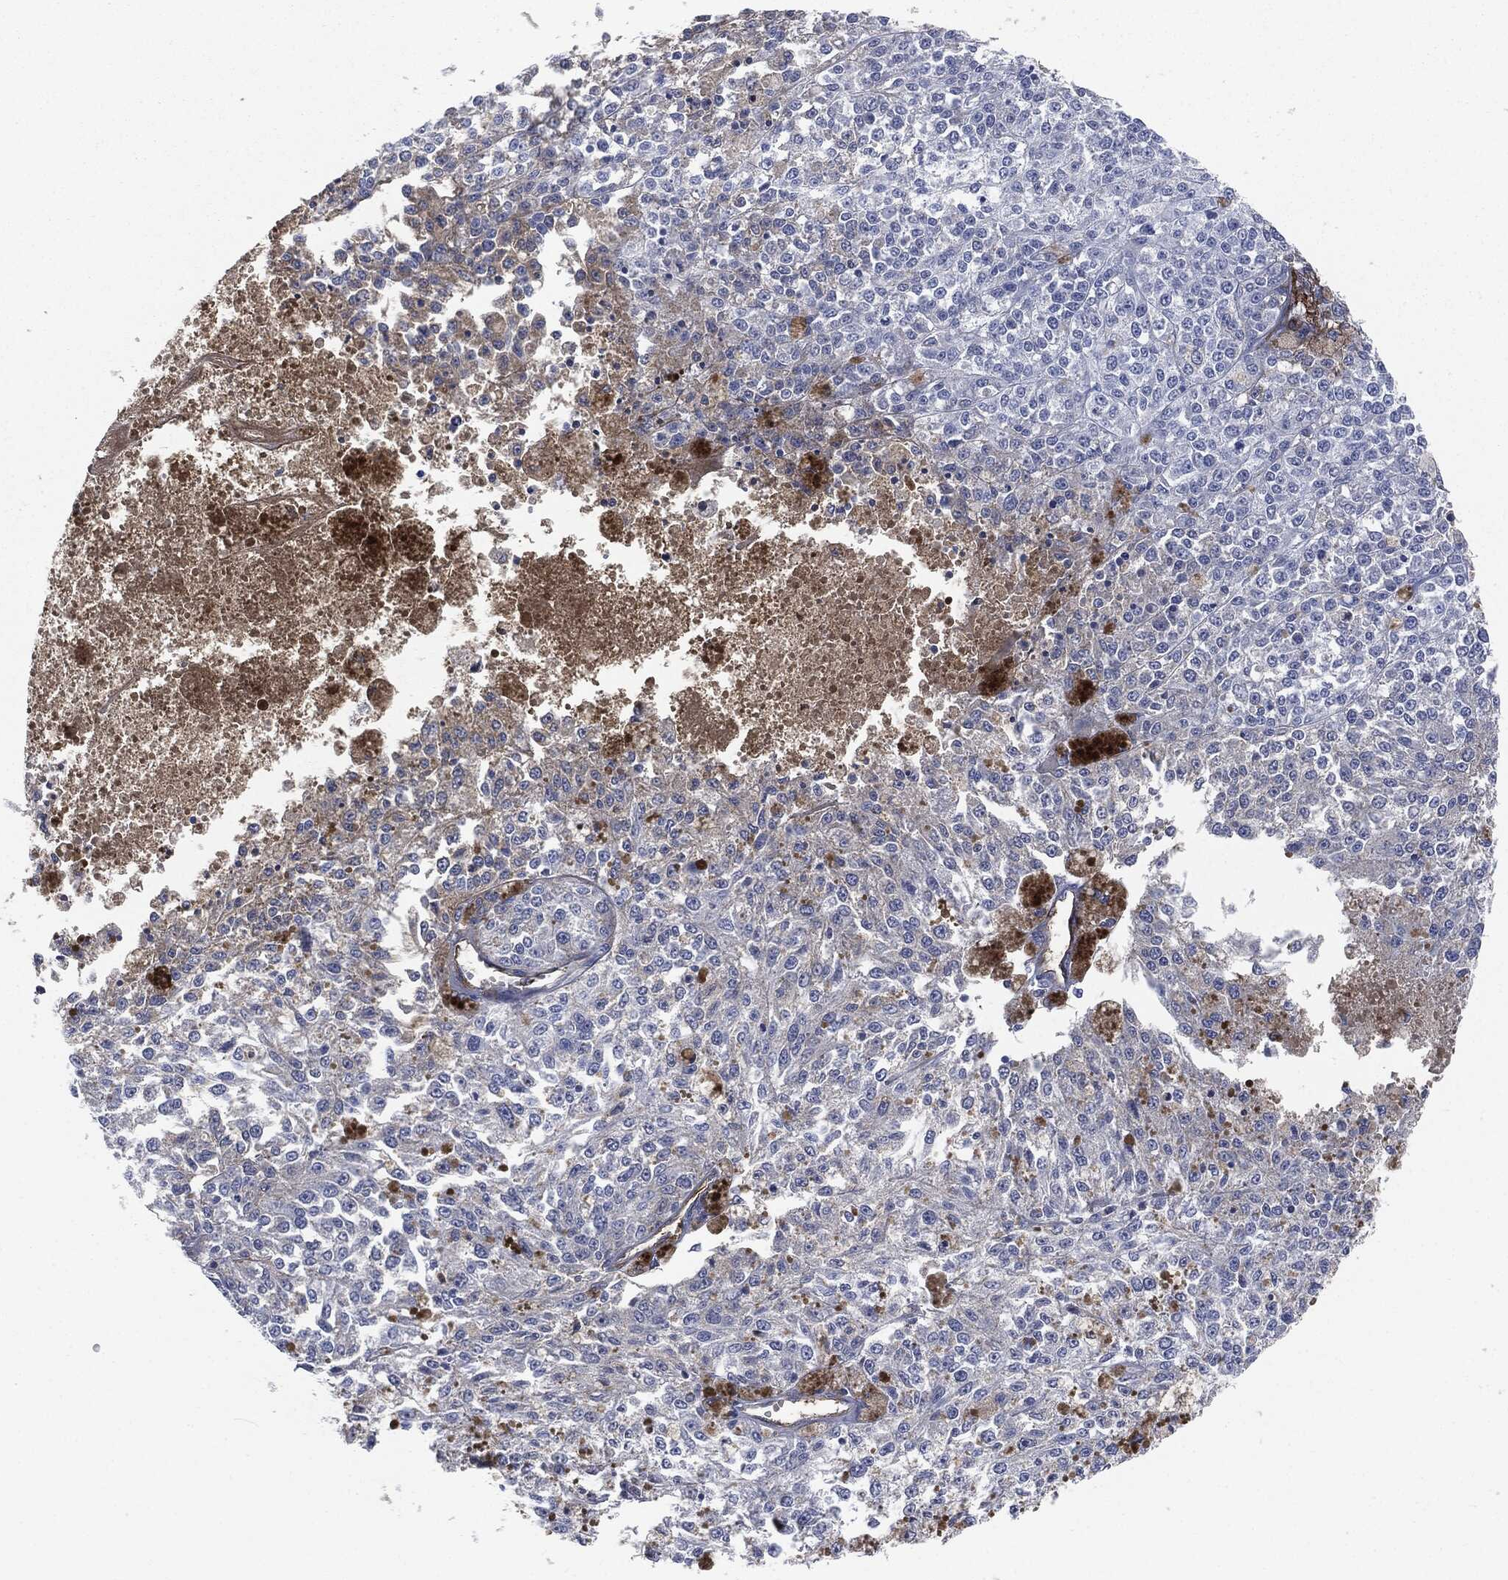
{"staining": {"intensity": "moderate", "quantity": "<25%", "location": "cytoplasmic/membranous"}, "tissue": "melanoma", "cell_type": "Tumor cells", "image_type": "cancer", "snomed": [{"axis": "morphology", "description": "Malignant melanoma, Metastatic site"}, {"axis": "topography", "description": "Lymph node"}], "caption": "Immunohistochemical staining of human malignant melanoma (metastatic site) exhibits low levels of moderate cytoplasmic/membranous positivity in about <25% of tumor cells. (DAB (3,3'-diaminobenzidine) IHC with brightfield microscopy, high magnification).", "gene": "APOB", "patient": {"sex": "female", "age": 64}}